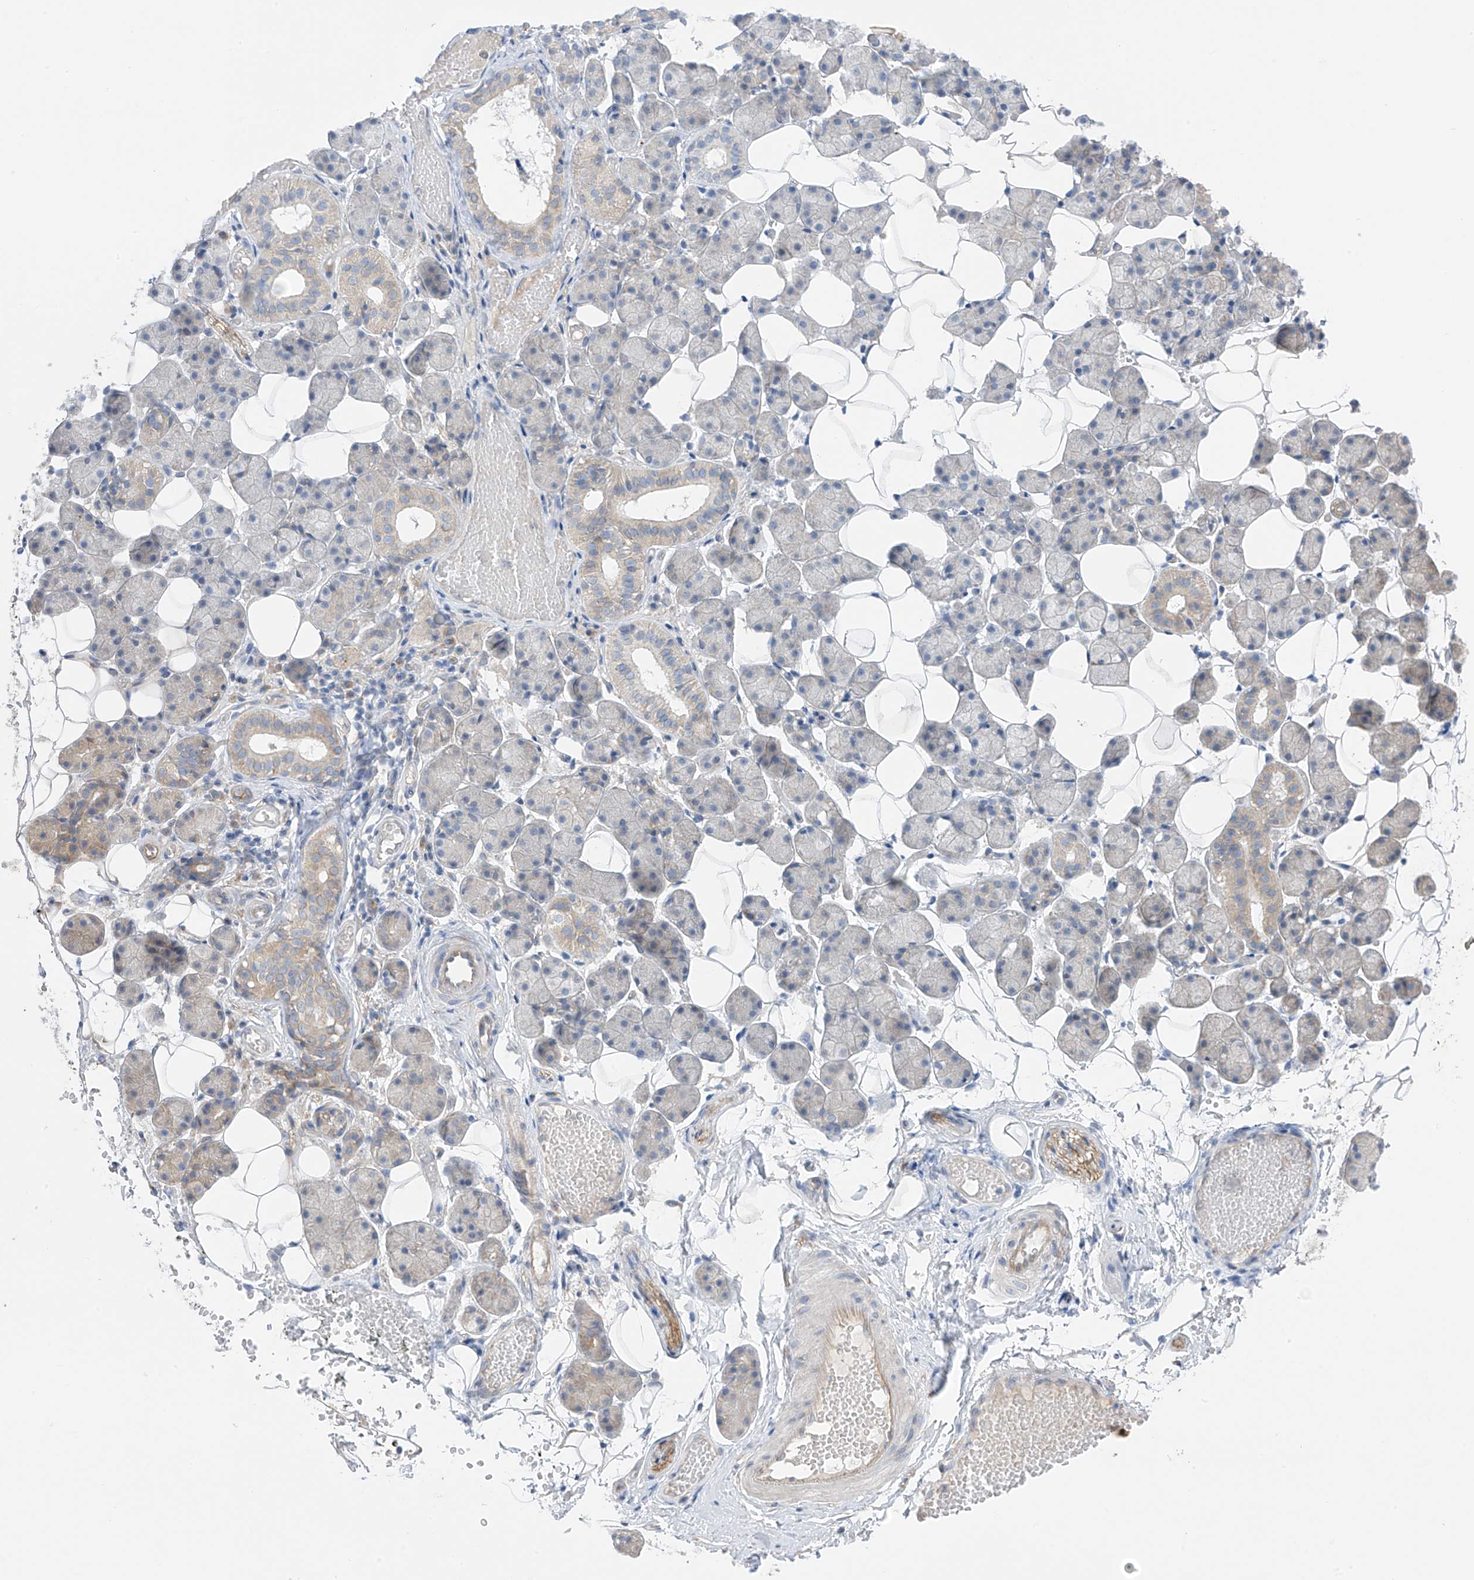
{"staining": {"intensity": "negative", "quantity": "none", "location": "none"}, "tissue": "salivary gland", "cell_type": "Glandular cells", "image_type": "normal", "snomed": [{"axis": "morphology", "description": "Normal tissue, NOS"}, {"axis": "topography", "description": "Salivary gland"}], "caption": "This is a histopathology image of IHC staining of unremarkable salivary gland, which shows no expression in glandular cells. Nuclei are stained in blue.", "gene": "NALCN", "patient": {"sex": "female", "age": 33}}